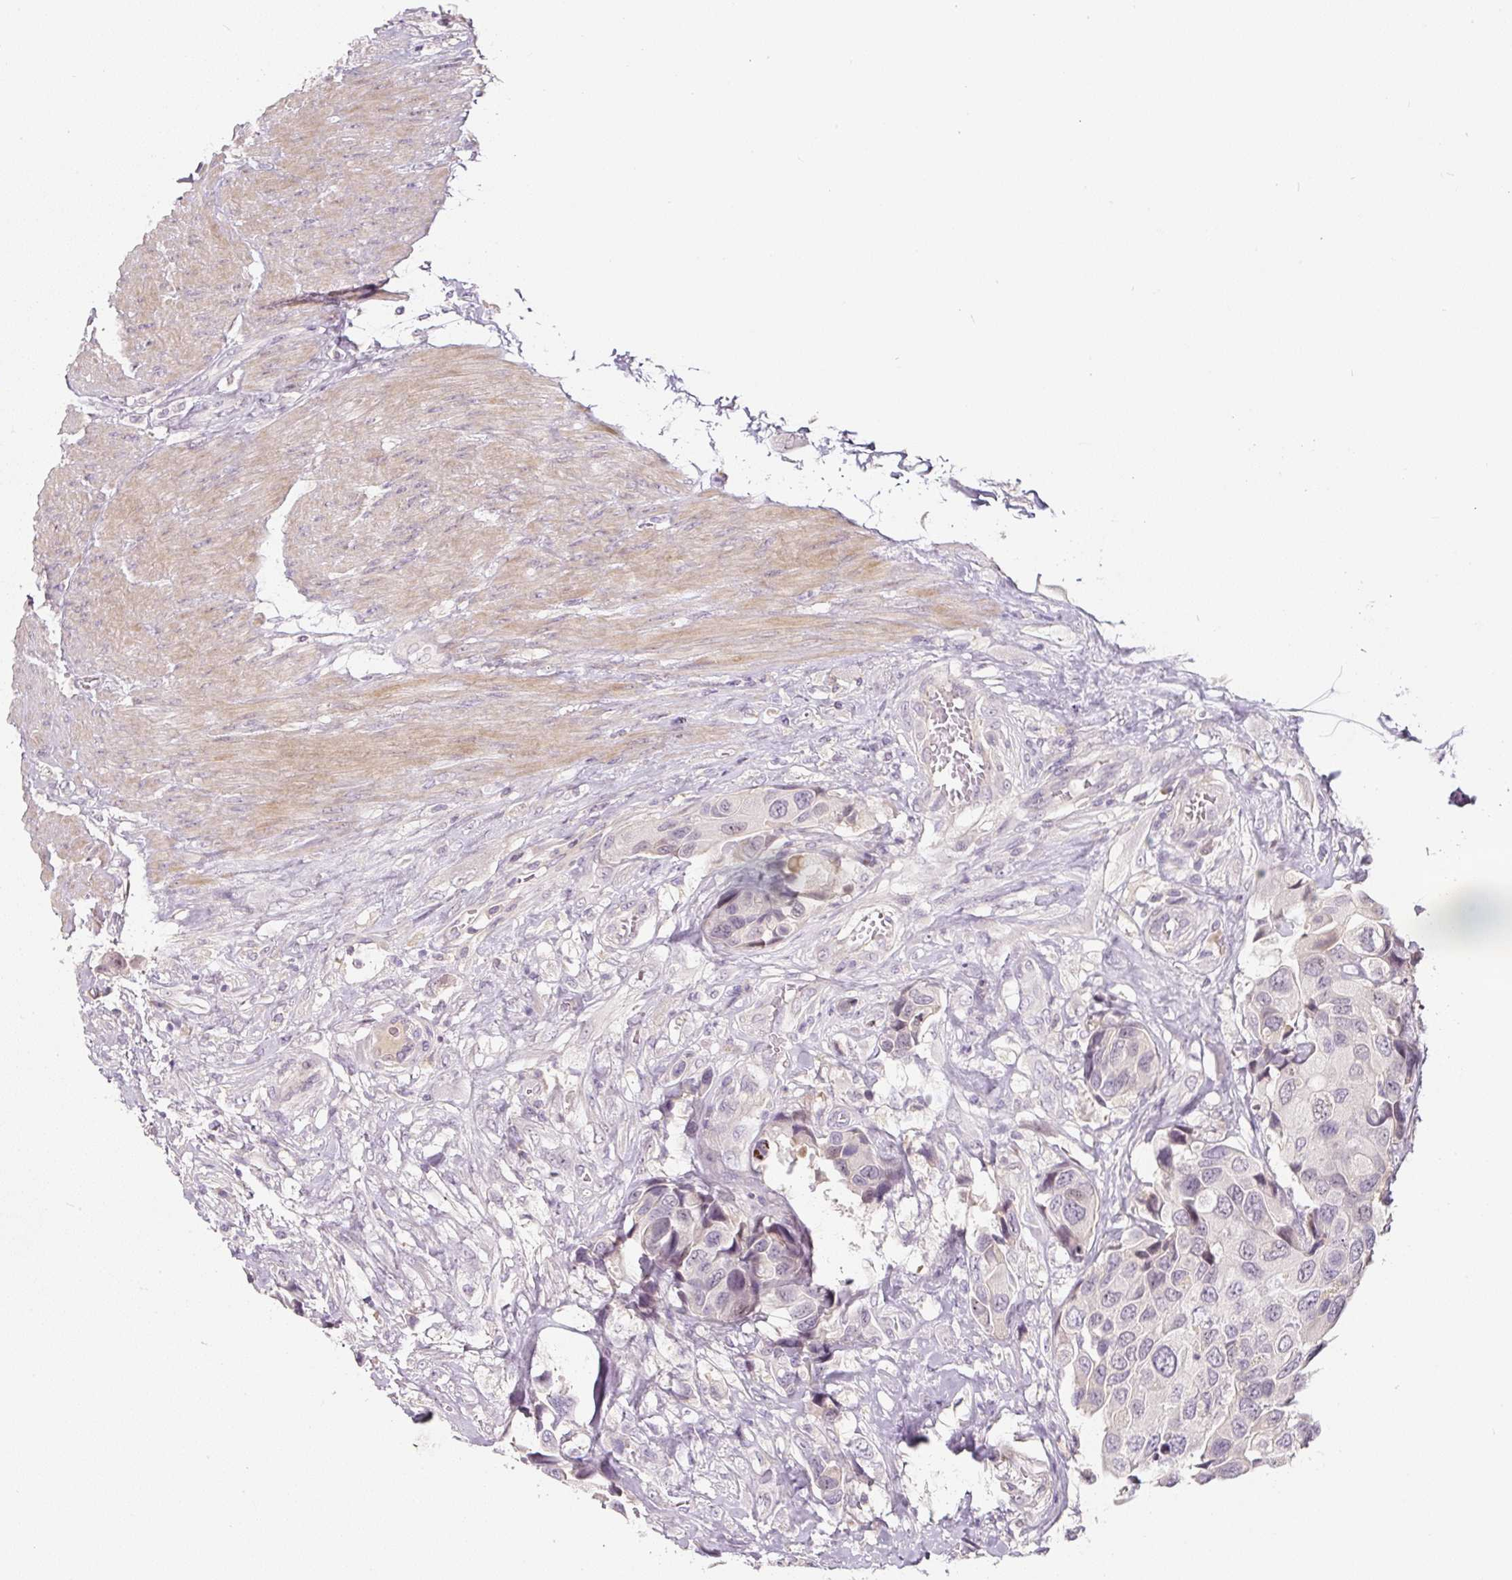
{"staining": {"intensity": "negative", "quantity": "none", "location": "none"}, "tissue": "urothelial cancer", "cell_type": "Tumor cells", "image_type": "cancer", "snomed": [{"axis": "morphology", "description": "Urothelial carcinoma, High grade"}, {"axis": "topography", "description": "Urinary bladder"}], "caption": "IHC micrograph of neoplastic tissue: urothelial carcinoma (high-grade) stained with DAB (3,3'-diaminobenzidine) exhibits no significant protein staining in tumor cells.", "gene": "PWWP3B", "patient": {"sex": "male", "age": 74}}